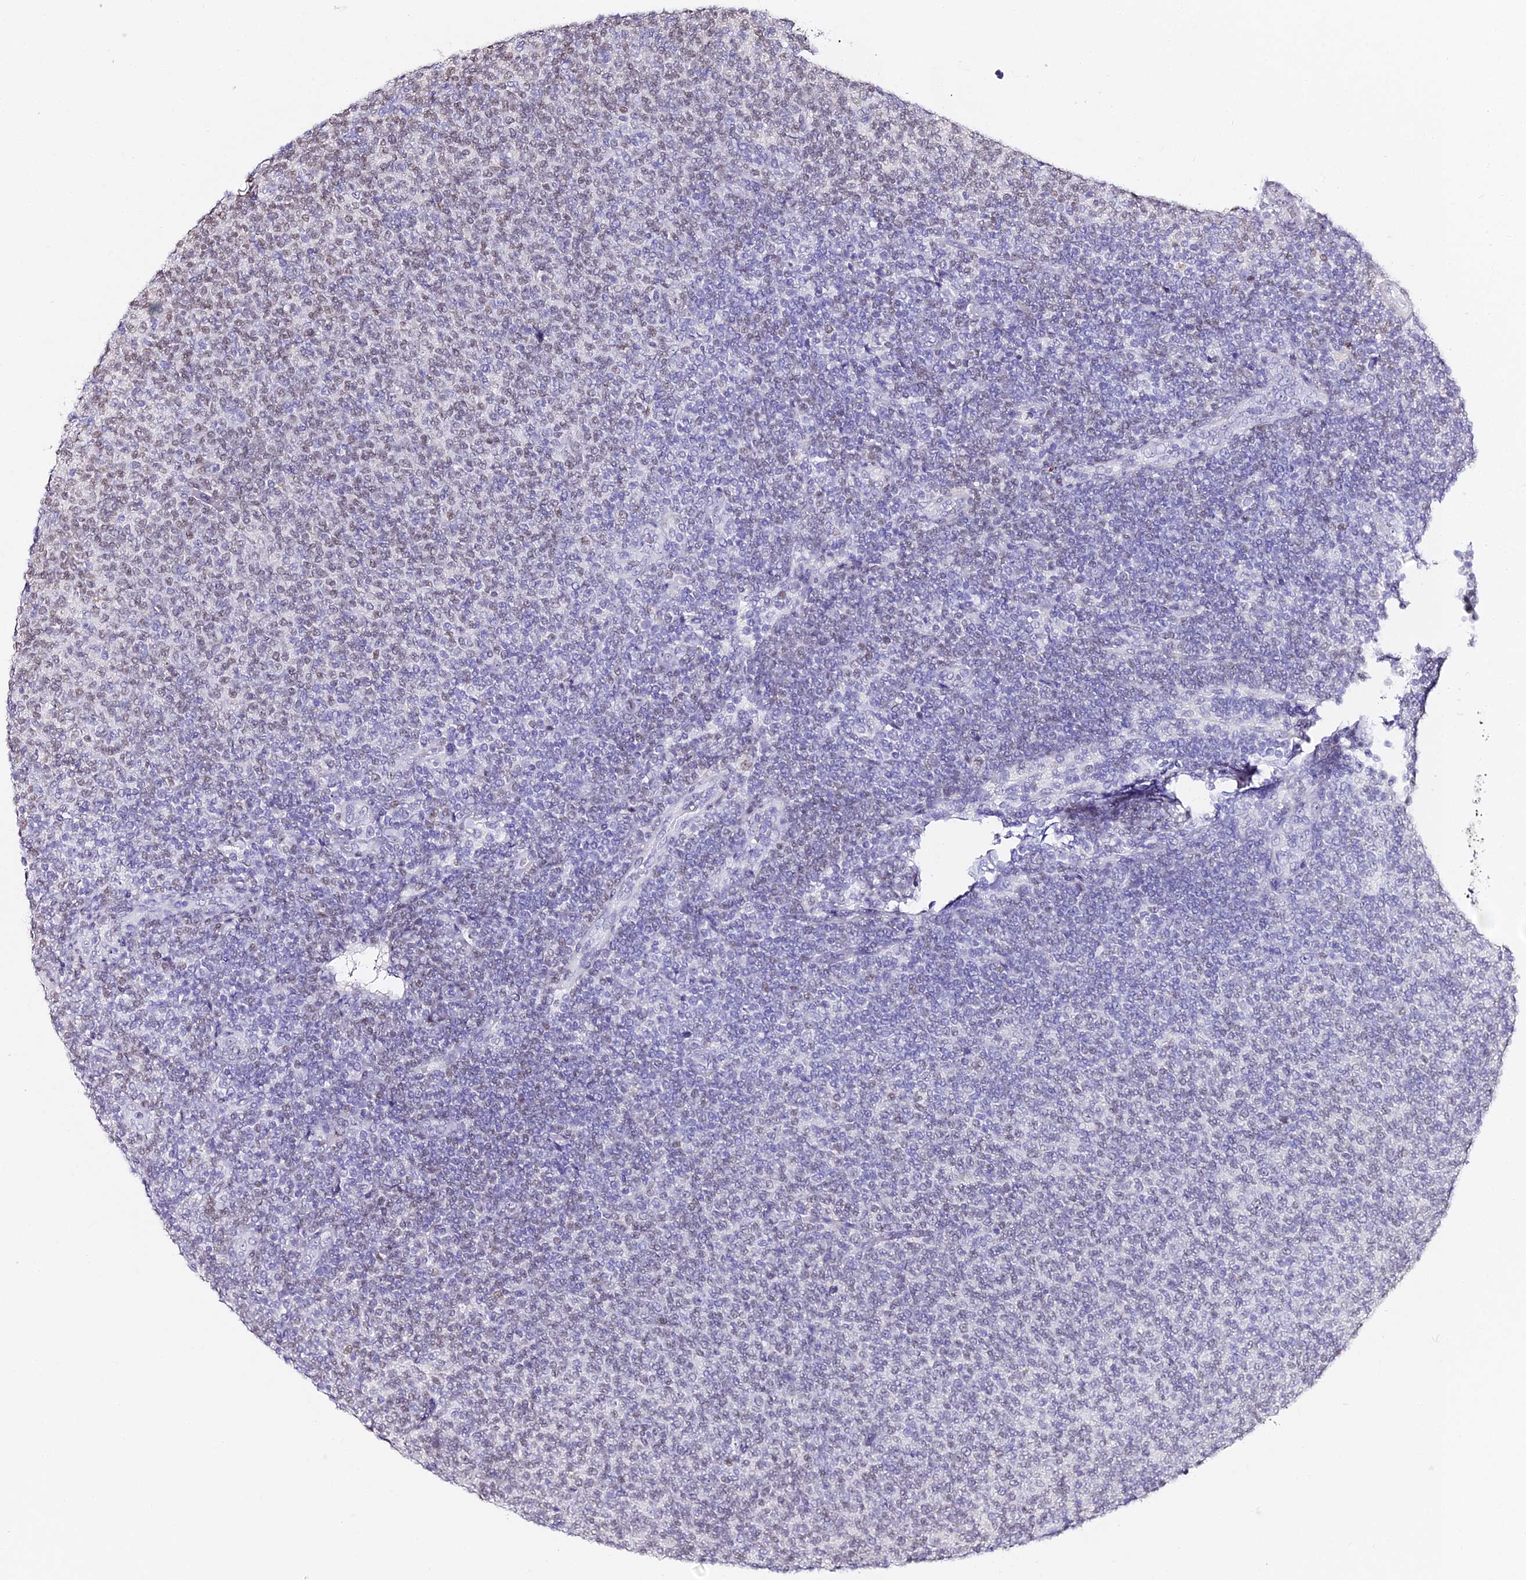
{"staining": {"intensity": "weak", "quantity": "25%-75%", "location": "nuclear"}, "tissue": "lymphoma", "cell_type": "Tumor cells", "image_type": "cancer", "snomed": [{"axis": "morphology", "description": "Malignant lymphoma, non-Hodgkin's type, Low grade"}, {"axis": "topography", "description": "Lymph node"}], "caption": "Immunohistochemistry (DAB) staining of low-grade malignant lymphoma, non-Hodgkin's type reveals weak nuclear protein staining in approximately 25%-75% of tumor cells.", "gene": "ABHD14A-ACY1", "patient": {"sex": "male", "age": 66}}